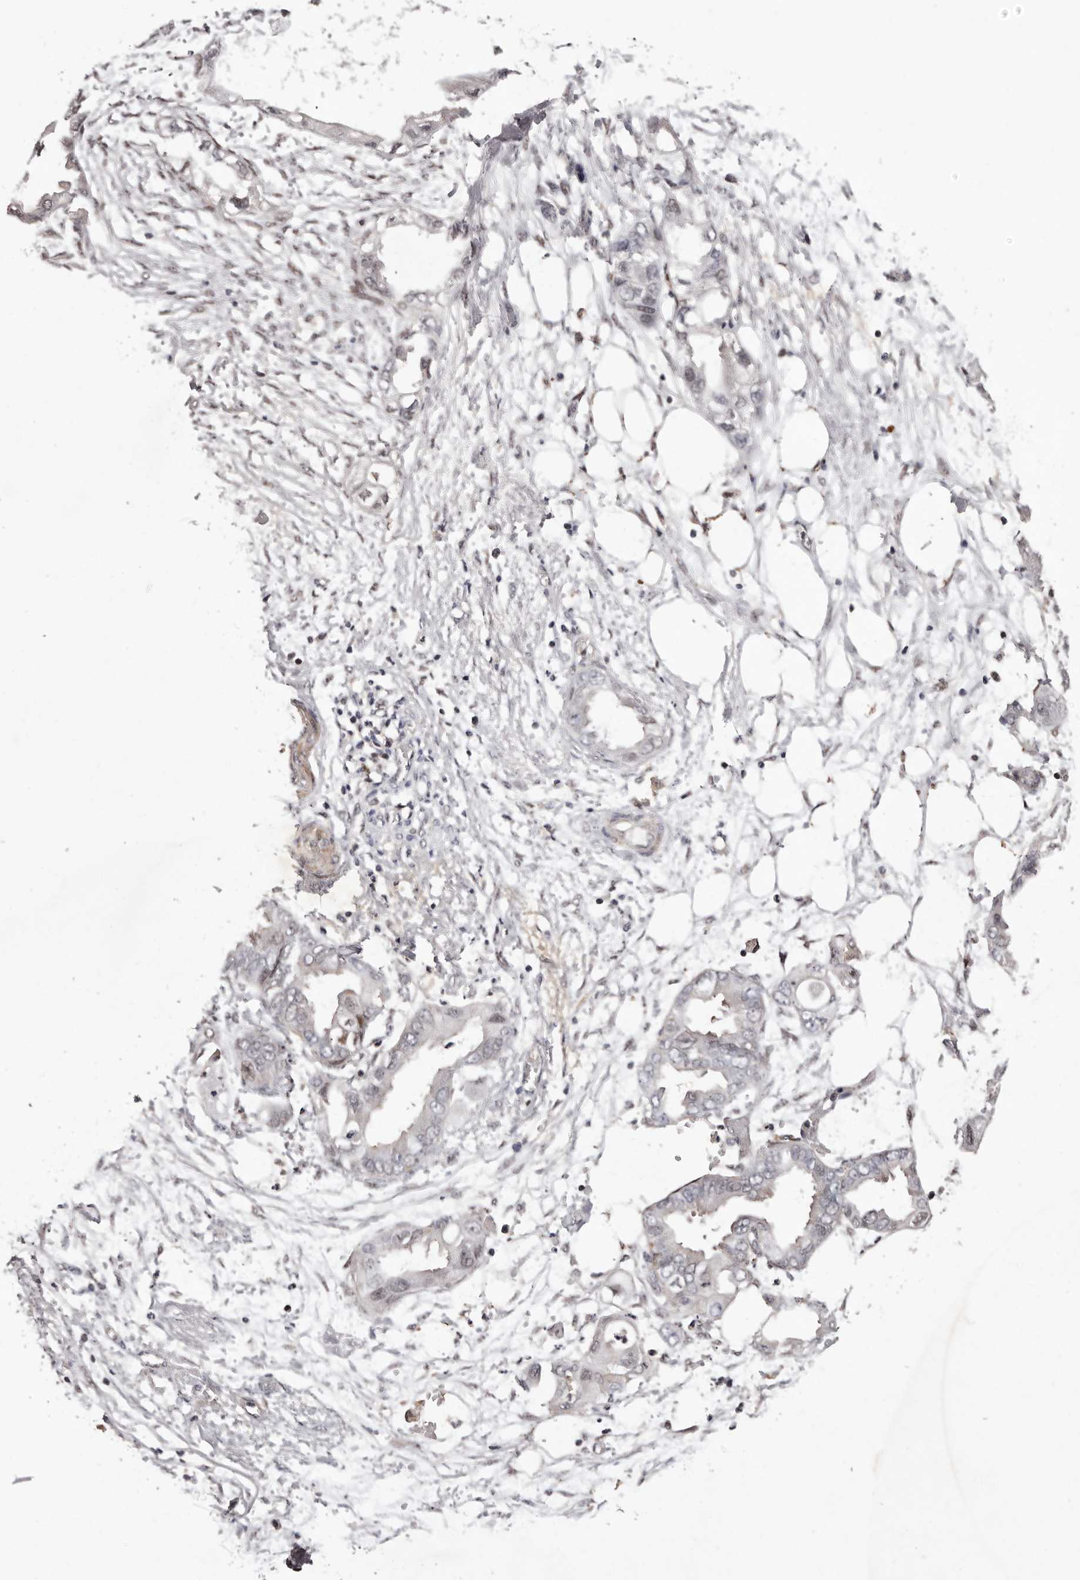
{"staining": {"intensity": "weak", "quantity": "<25%", "location": "nuclear"}, "tissue": "endometrial cancer", "cell_type": "Tumor cells", "image_type": "cancer", "snomed": [{"axis": "morphology", "description": "Adenocarcinoma, NOS"}, {"axis": "morphology", "description": "Adenocarcinoma, metastatic, NOS"}, {"axis": "topography", "description": "Adipose tissue"}, {"axis": "topography", "description": "Endometrium"}], "caption": "Immunohistochemistry photomicrograph of human endometrial cancer (metastatic adenocarcinoma) stained for a protein (brown), which displays no staining in tumor cells.", "gene": "FBXO5", "patient": {"sex": "female", "age": 67}}